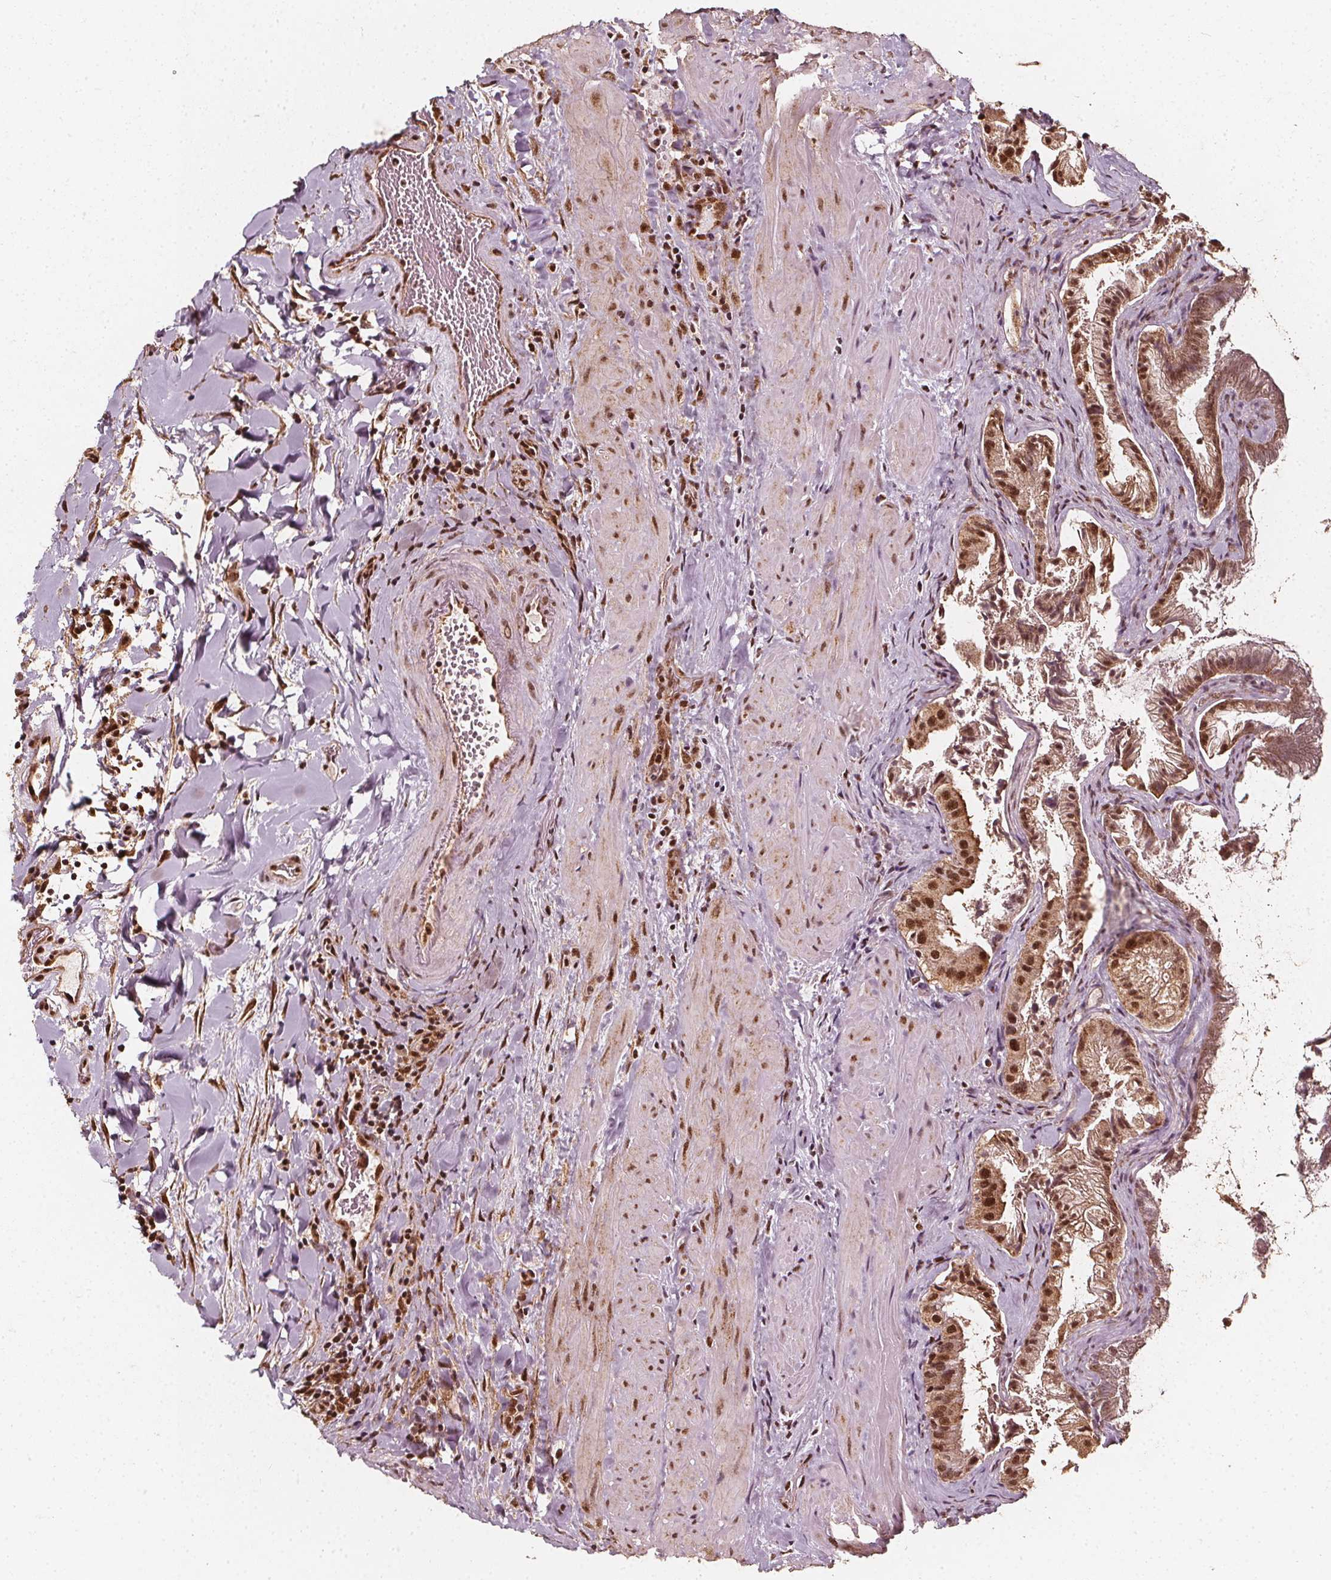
{"staining": {"intensity": "moderate", "quantity": ">75%", "location": "cytoplasmic/membranous,nuclear"}, "tissue": "gallbladder", "cell_type": "Glandular cells", "image_type": "normal", "snomed": [{"axis": "morphology", "description": "Normal tissue, NOS"}, {"axis": "topography", "description": "Gallbladder"}], "caption": "Unremarkable gallbladder was stained to show a protein in brown. There is medium levels of moderate cytoplasmic/membranous,nuclear staining in about >75% of glandular cells. The protein of interest is shown in brown color, while the nuclei are stained blue.", "gene": "SMN1", "patient": {"sex": "male", "age": 70}}